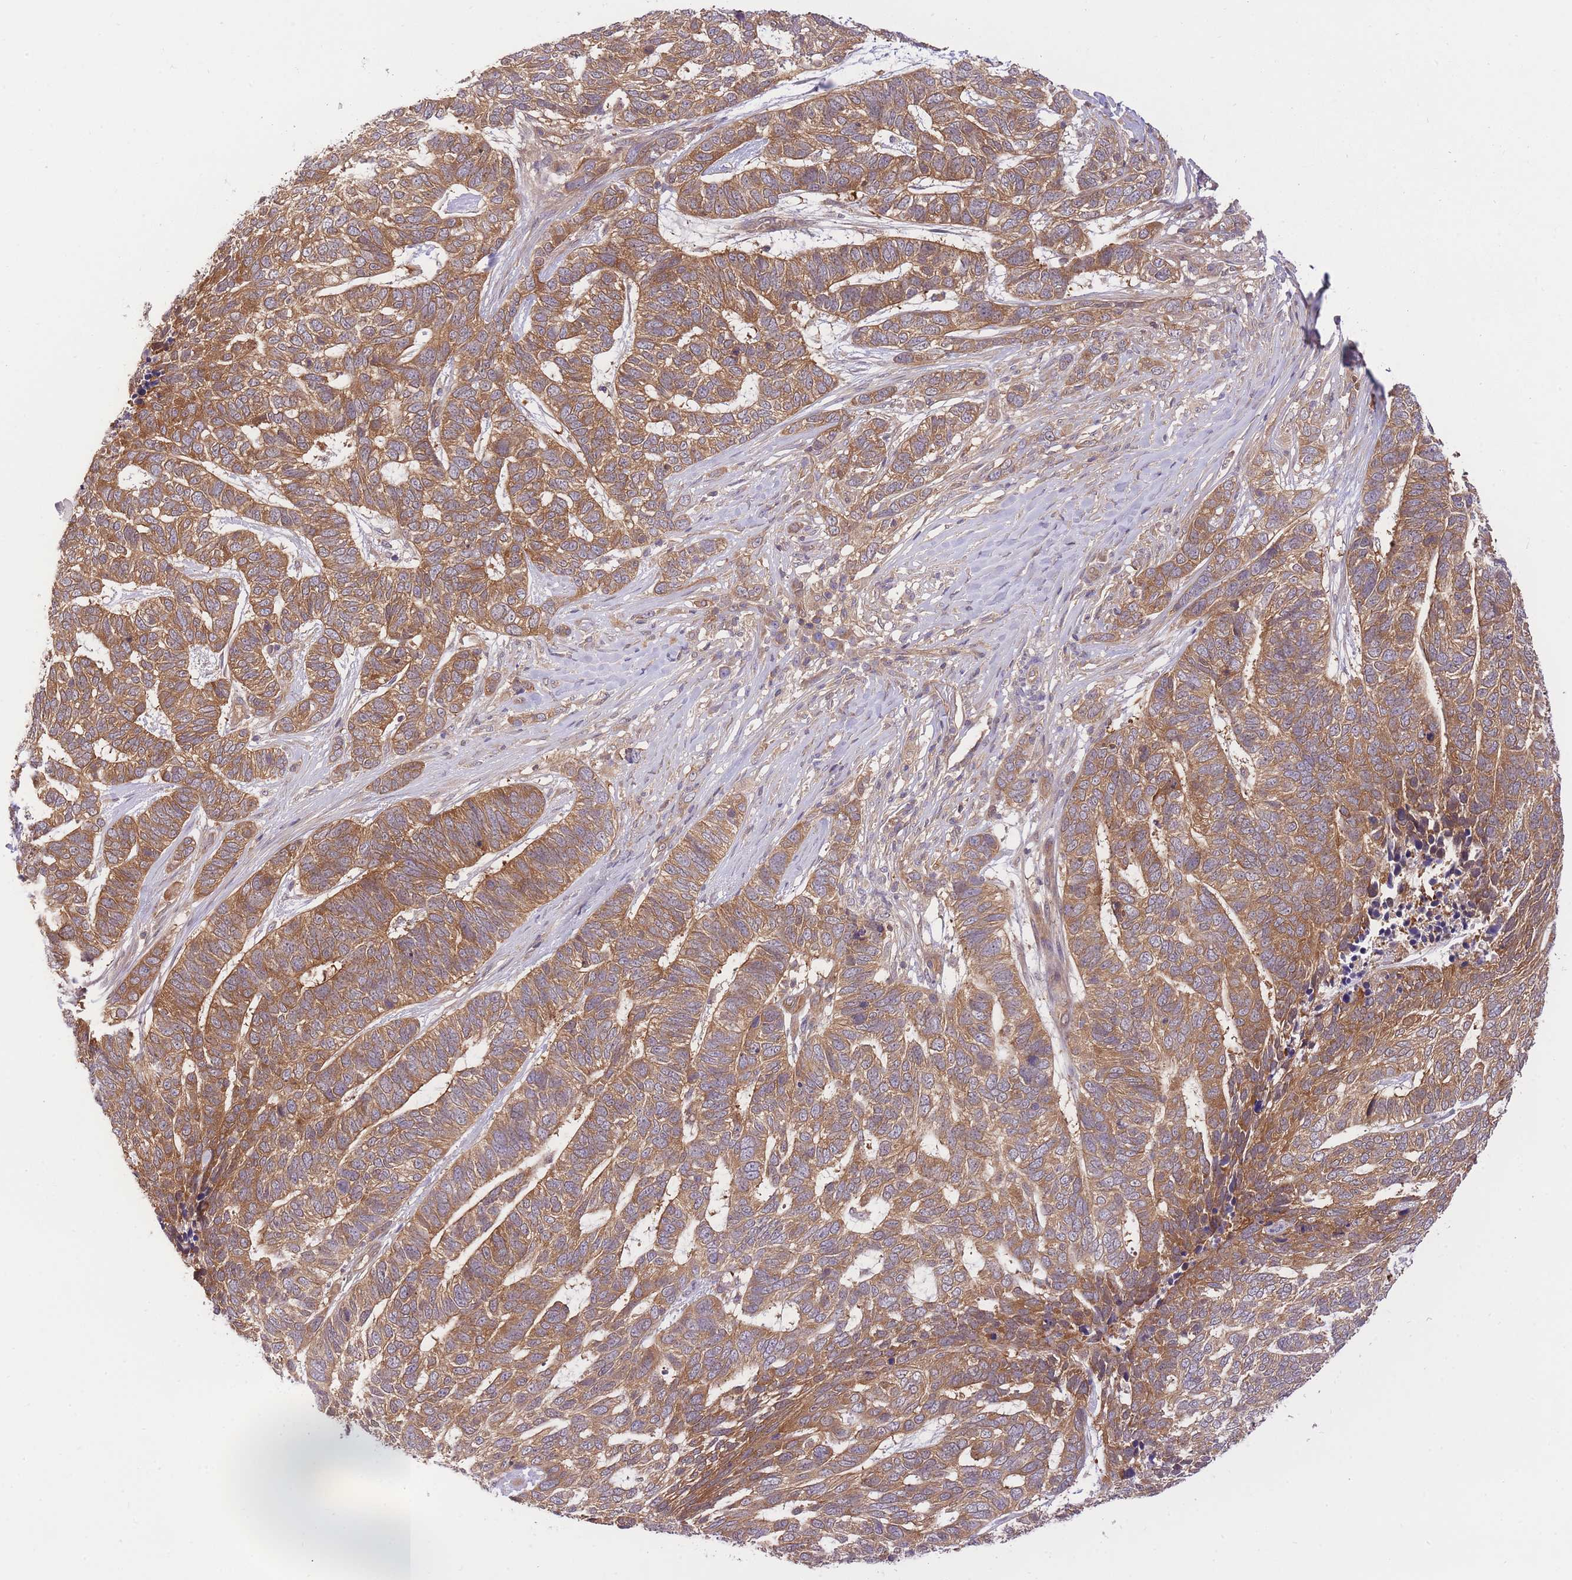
{"staining": {"intensity": "moderate", "quantity": ">75%", "location": "cytoplasmic/membranous"}, "tissue": "skin cancer", "cell_type": "Tumor cells", "image_type": "cancer", "snomed": [{"axis": "morphology", "description": "Basal cell carcinoma"}, {"axis": "topography", "description": "Skin"}], "caption": "The immunohistochemical stain labels moderate cytoplasmic/membranous expression in tumor cells of skin cancer (basal cell carcinoma) tissue.", "gene": "PREP", "patient": {"sex": "female", "age": 65}}